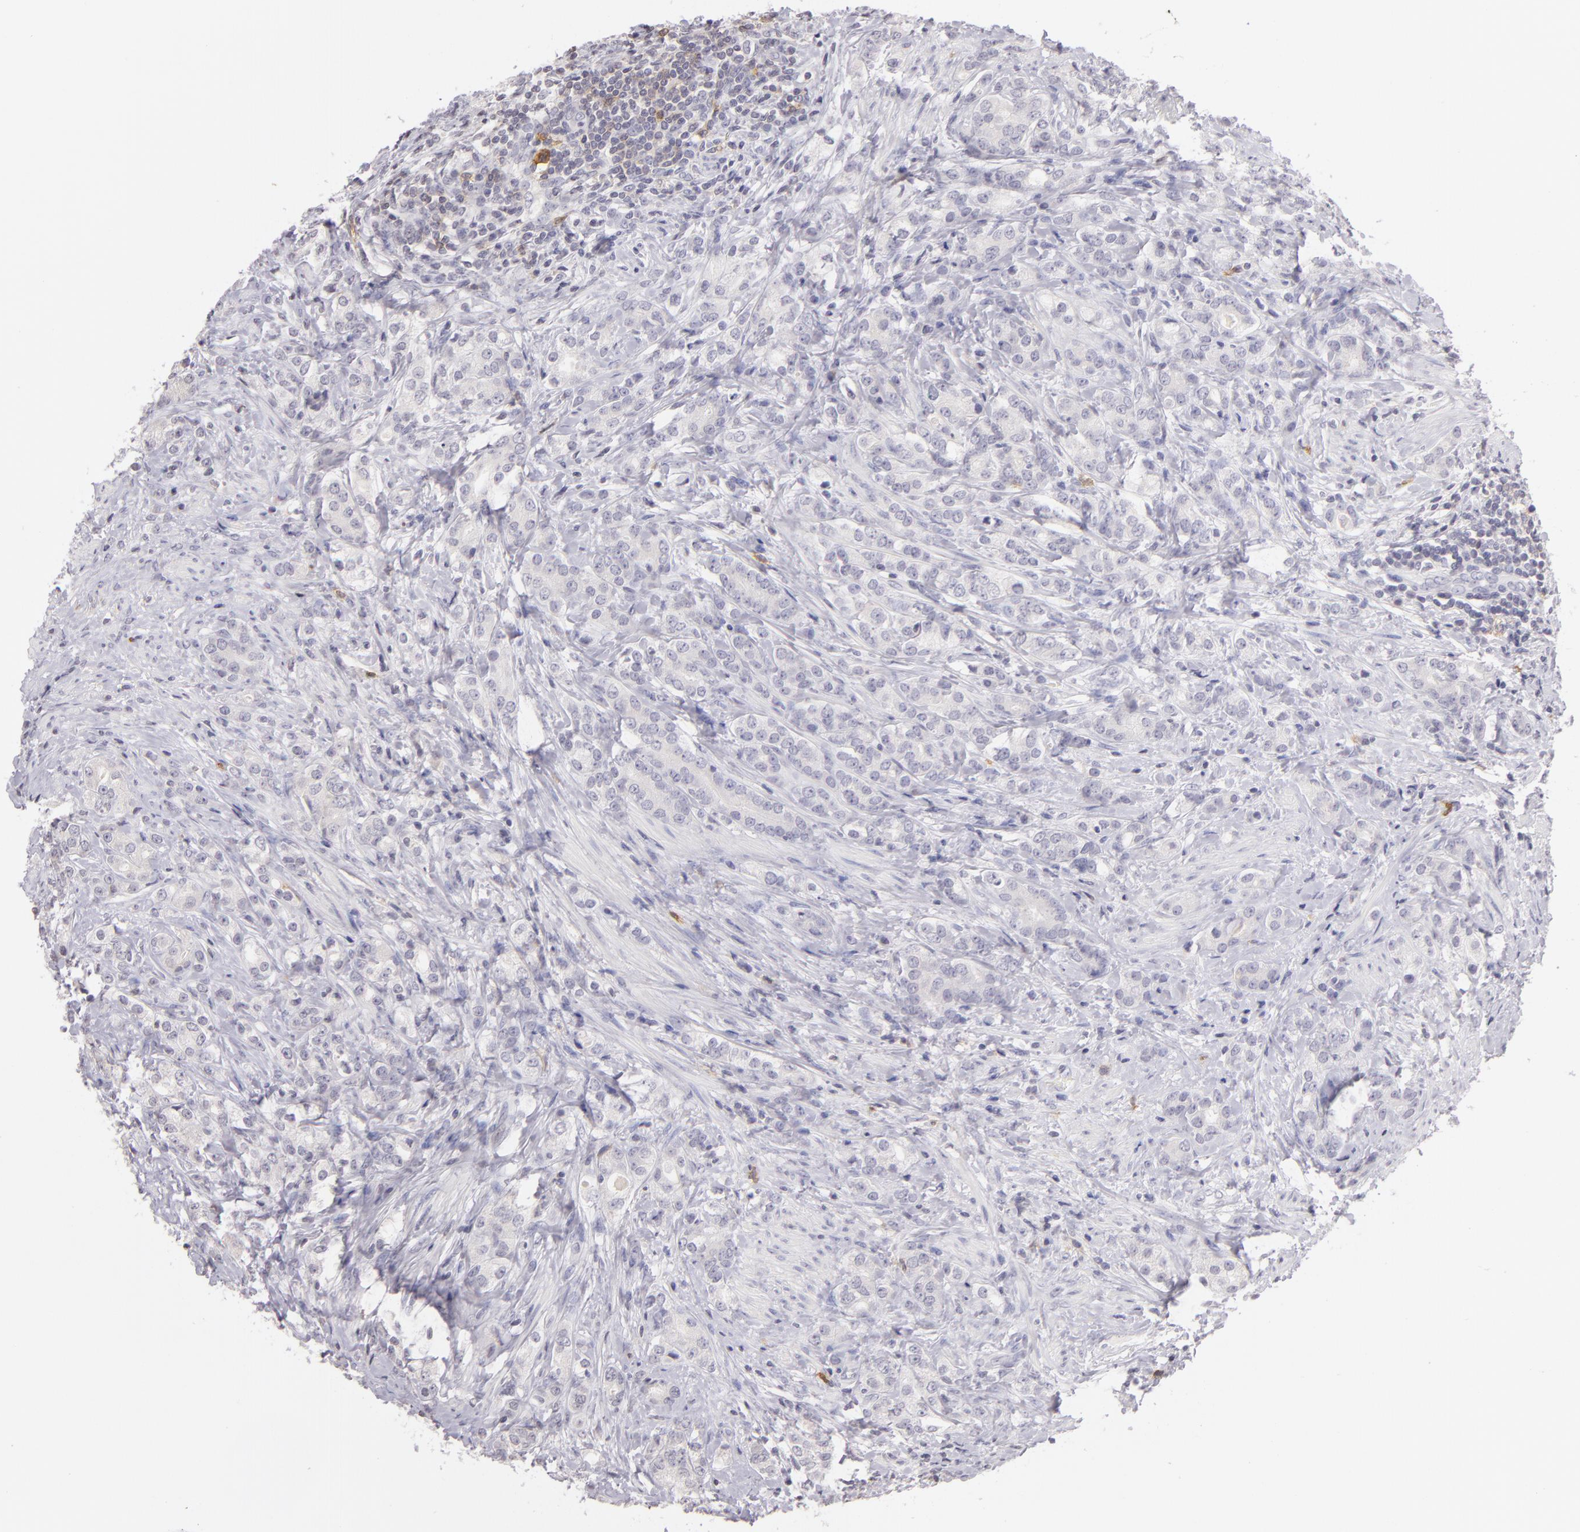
{"staining": {"intensity": "negative", "quantity": "none", "location": "none"}, "tissue": "prostate cancer", "cell_type": "Tumor cells", "image_type": "cancer", "snomed": [{"axis": "morphology", "description": "Adenocarcinoma, Medium grade"}, {"axis": "topography", "description": "Prostate"}], "caption": "Prostate cancer was stained to show a protein in brown. There is no significant expression in tumor cells.", "gene": "IL2RA", "patient": {"sex": "male", "age": 59}}